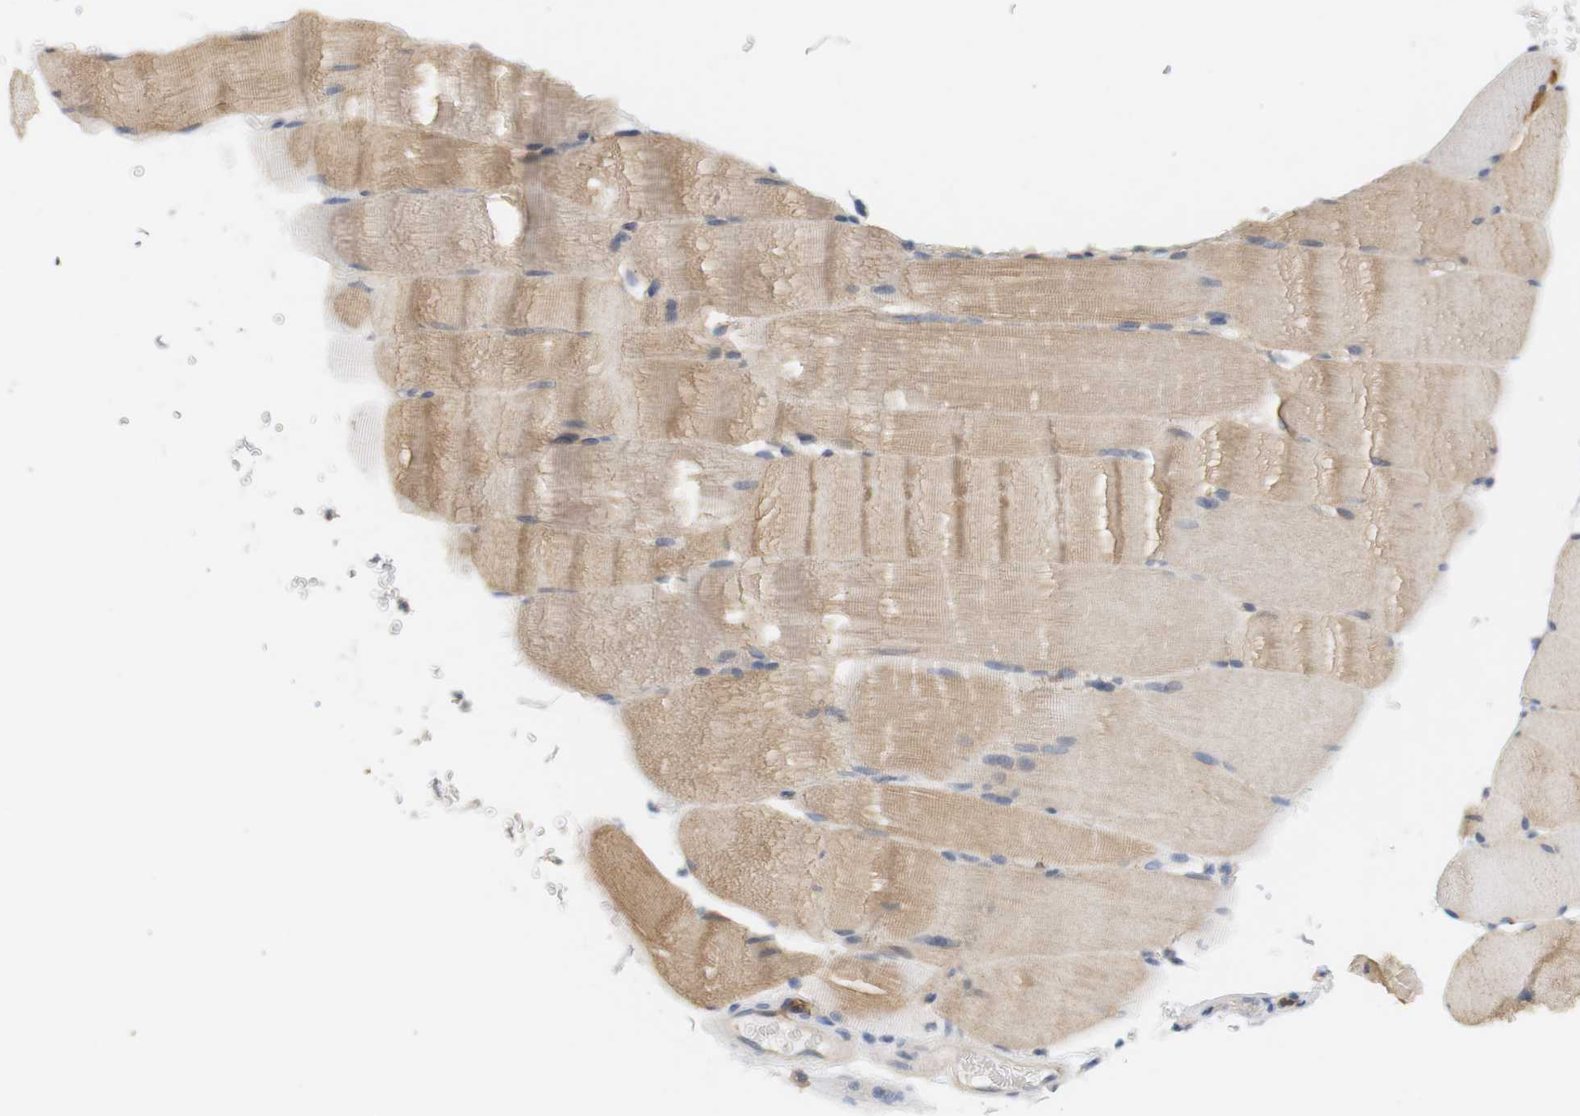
{"staining": {"intensity": "weak", "quantity": ">75%", "location": "cytoplasmic/membranous"}, "tissue": "skeletal muscle", "cell_type": "Myocytes", "image_type": "normal", "snomed": [{"axis": "morphology", "description": "Normal tissue, NOS"}, {"axis": "topography", "description": "Skeletal muscle"}], "caption": "High-magnification brightfield microscopy of unremarkable skeletal muscle stained with DAB (brown) and counterstained with hematoxylin (blue). myocytes exhibit weak cytoplasmic/membranous positivity is appreciated in about>75% of cells. Using DAB (3,3'-diaminobenzidine) (brown) and hematoxylin (blue) stains, captured at high magnification using brightfield microscopy.", "gene": "OSR1", "patient": {"sex": "male", "age": 62}}